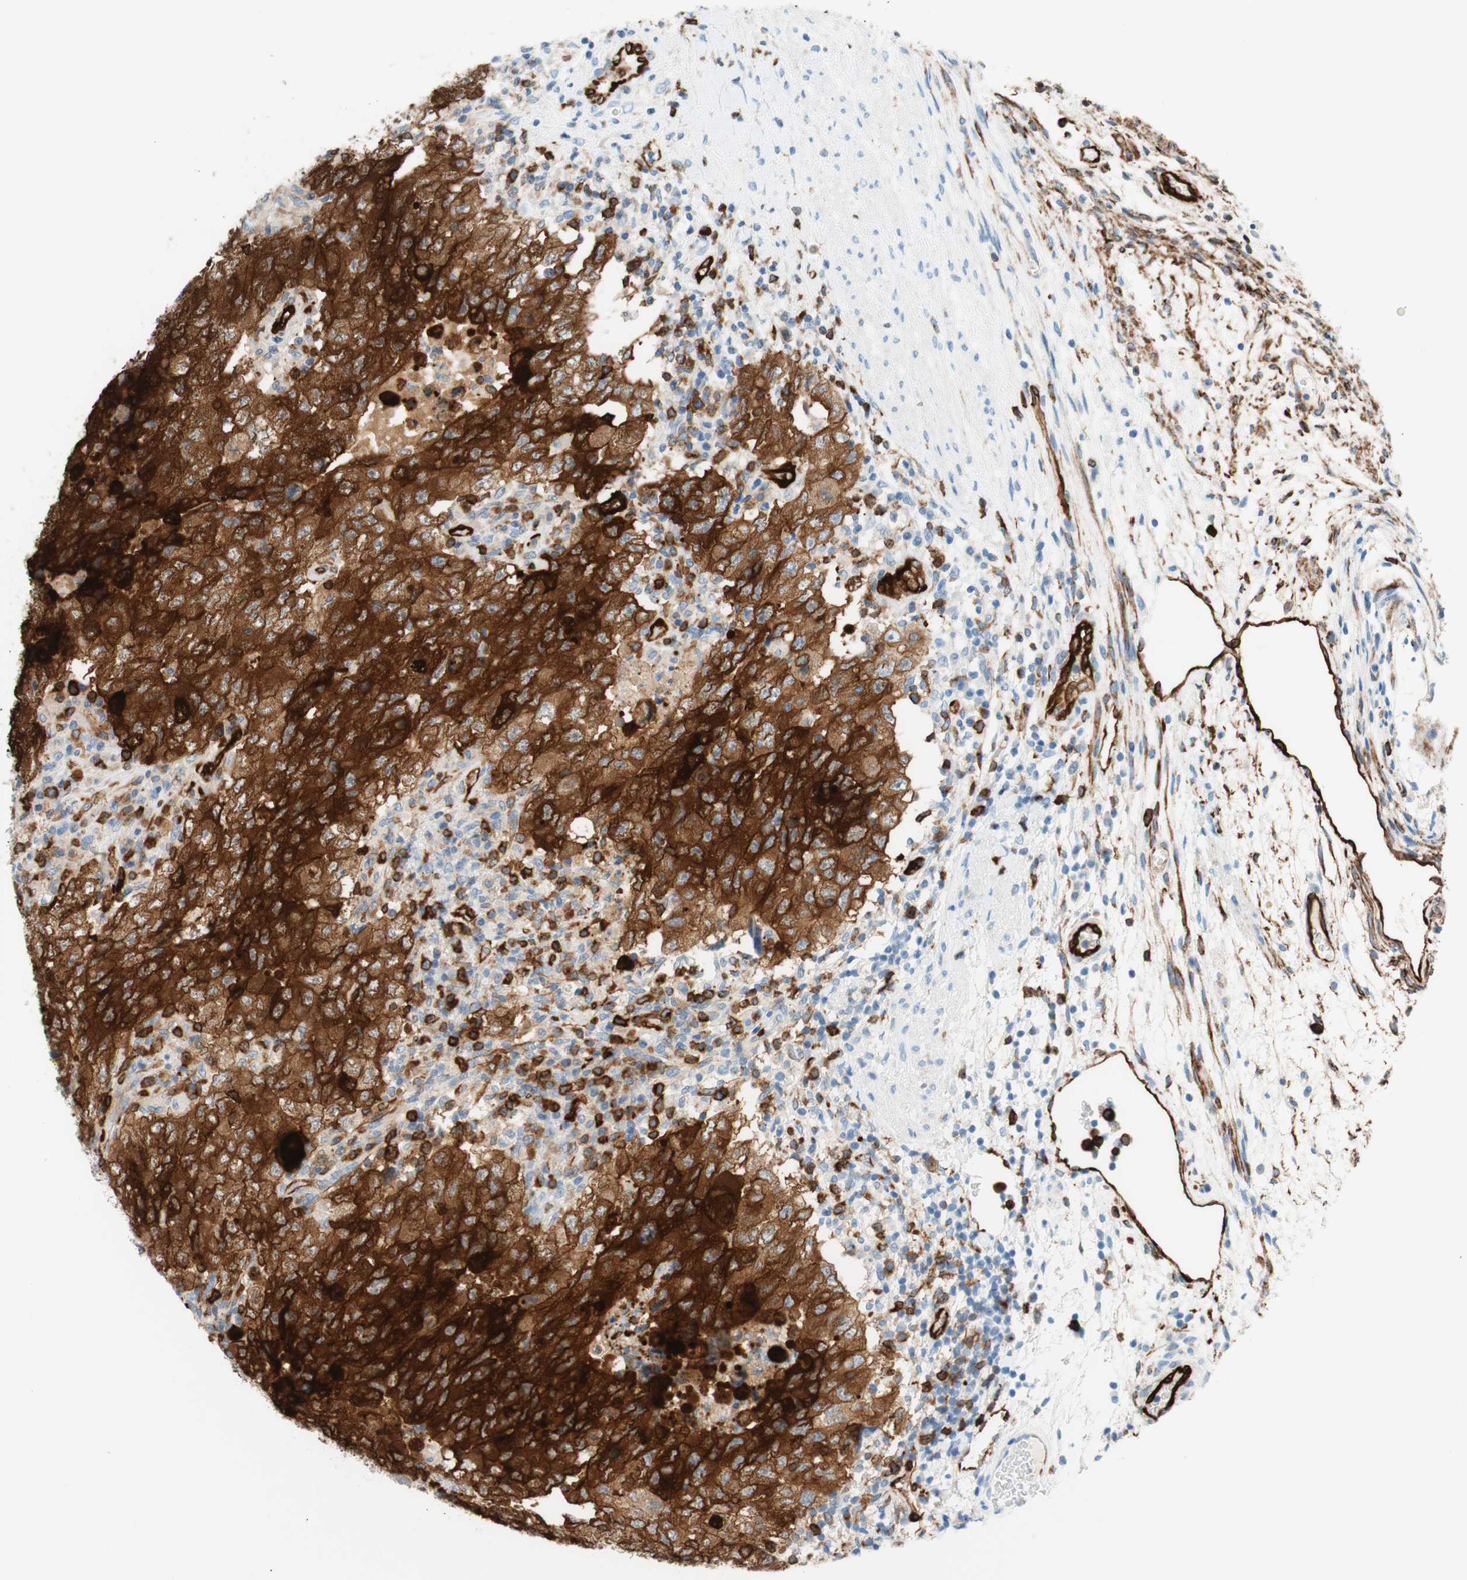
{"staining": {"intensity": "strong", "quantity": "25%-75%", "location": "cytoplasmic/membranous"}, "tissue": "testis cancer", "cell_type": "Tumor cells", "image_type": "cancer", "snomed": [{"axis": "morphology", "description": "Carcinoma, Embryonal, NOS"}, {"axis": "topography", "description": "Testis"}], "caption": "Strong cytoplasmic/membranous expression is appreciated in about 25%-75% of tumor cells in embryonal carcinoma (testis).", "gene": "STMN1", "patient": {"sex": "male", "age": 26}}